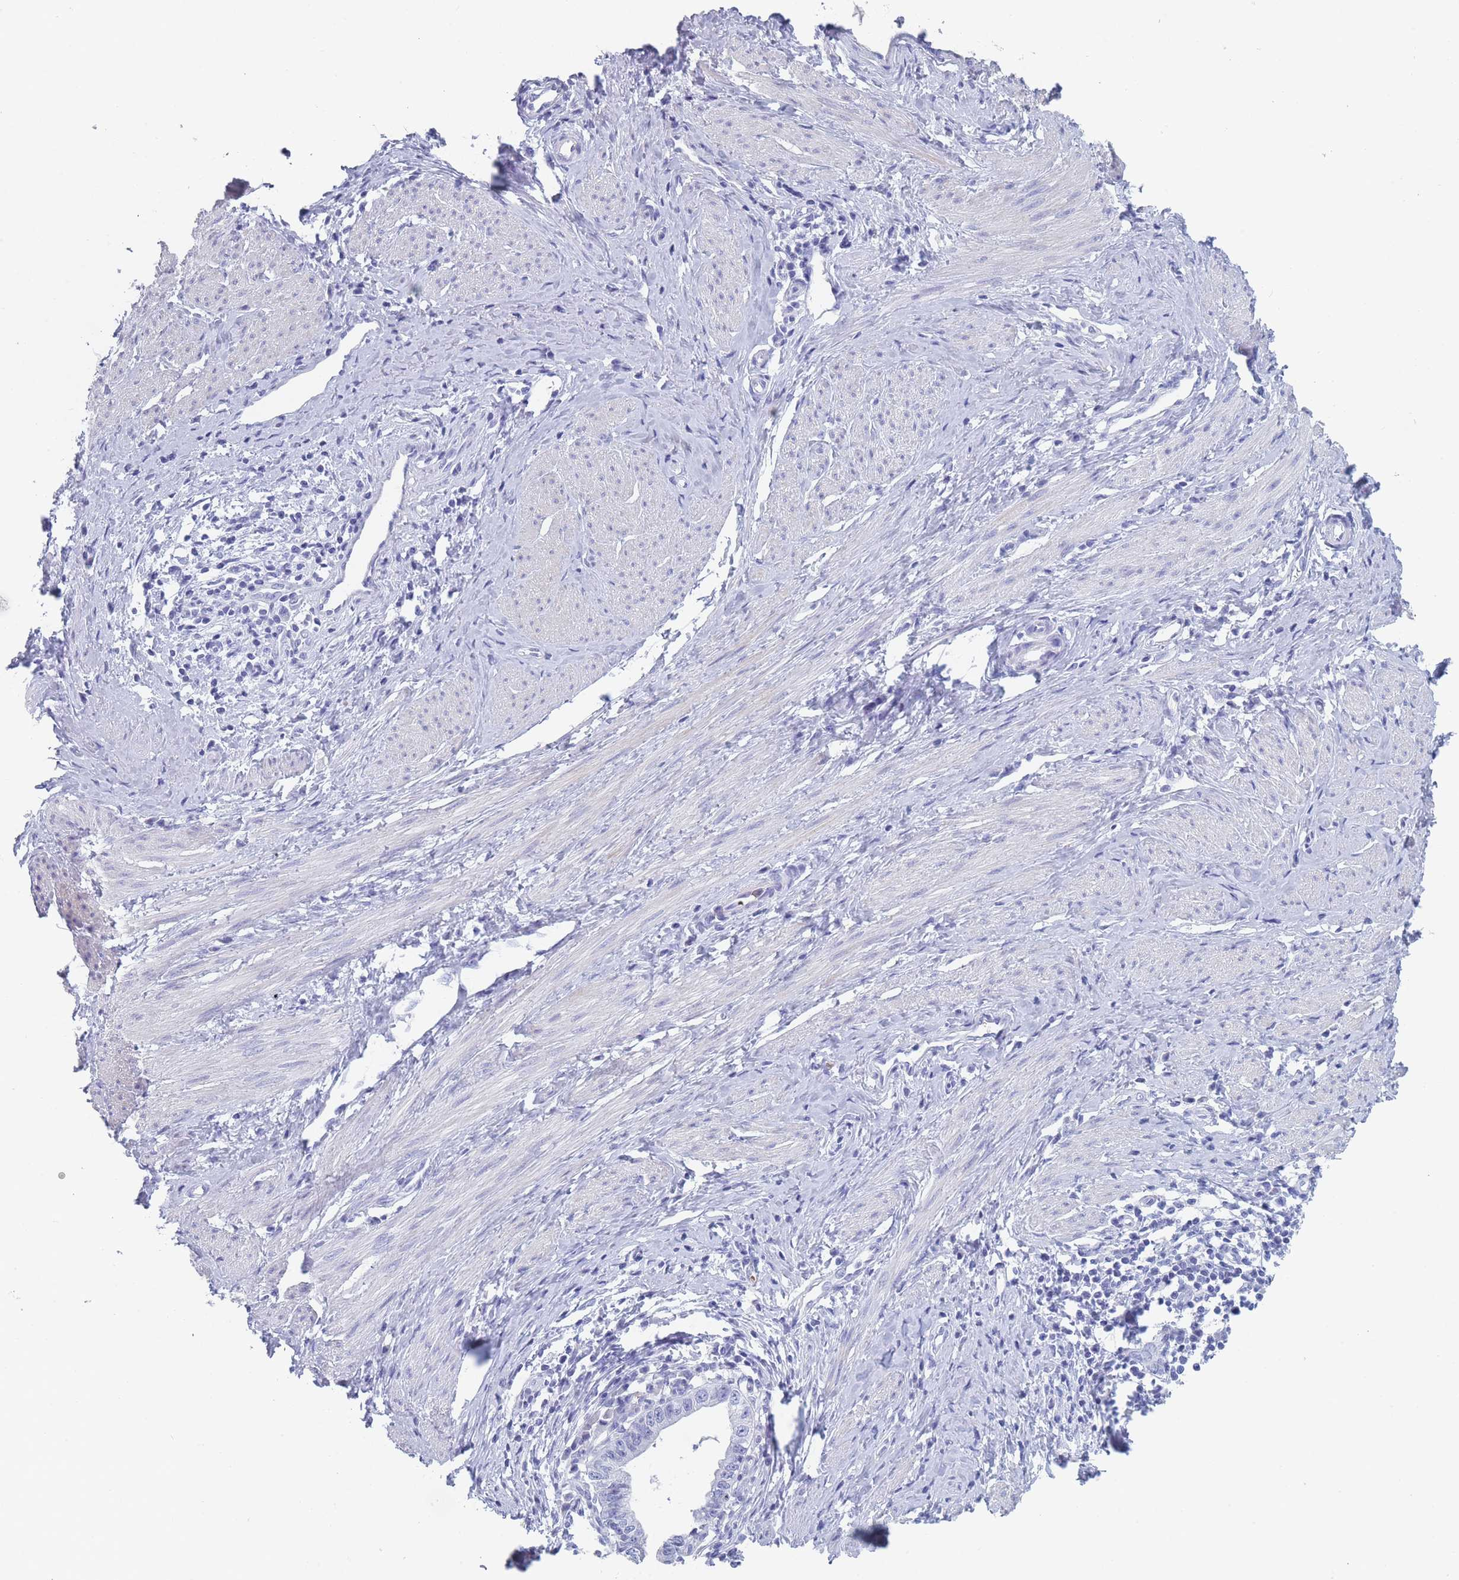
{"staining": {"intensity": "negative", "quantity": "none", "location": "none"}, "tissue": "cervical cancer", "cell_type": "Tumor cells", "image_type": "cancer", "snomed": [{"axis": "morphology", "description": "Adenocarcinoma, NOS"}, {"axis": "topography", "description": "Cervix"}], "caption": "High power microscopy histopathology image of an immunohistochemistry histopathology image of cervical cancer, revealing no significant expression in tumor cells.", "gene": "OR5D16", "patient": {"sex": "female", "age": 36}}